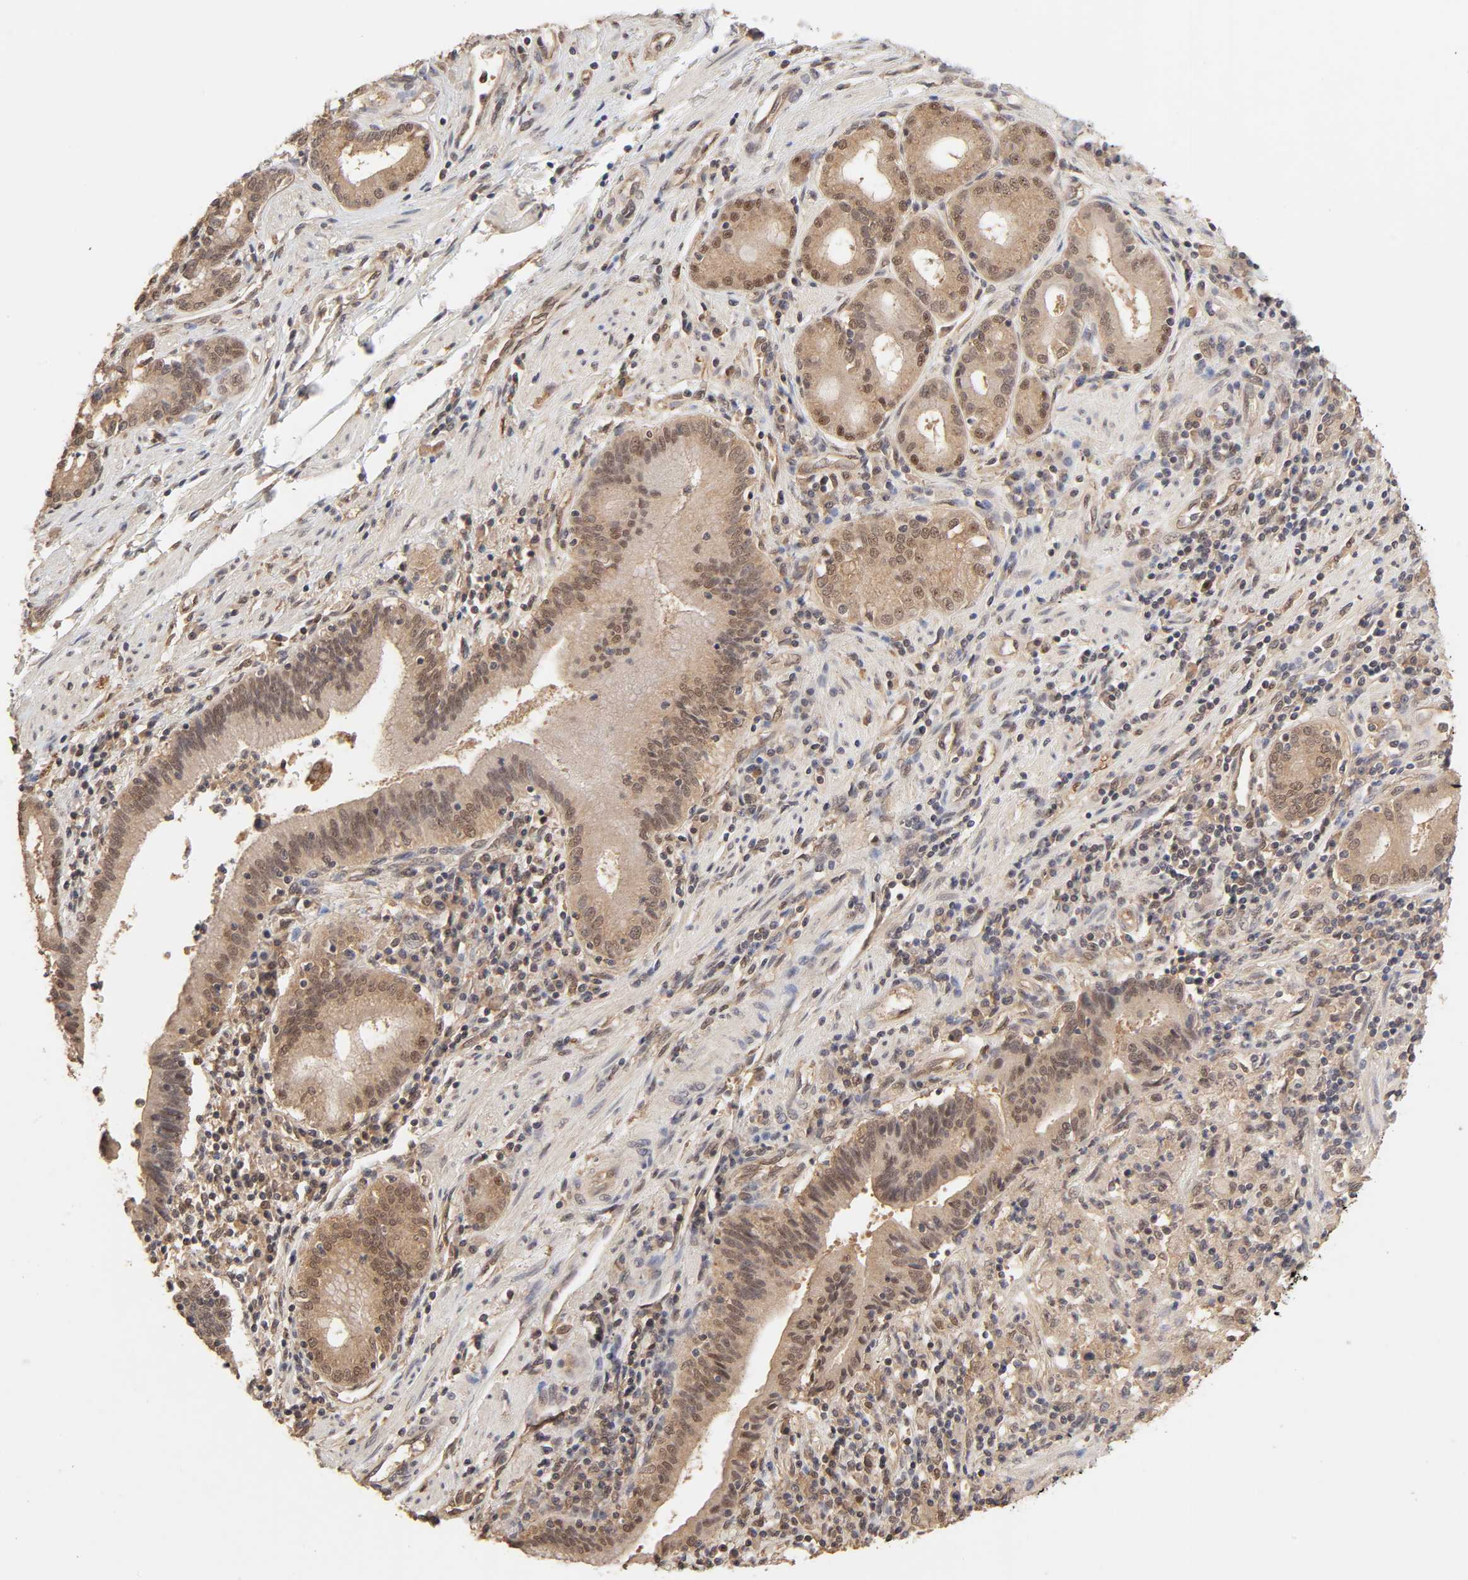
{"staining": {"intensity": "moderate", "quantity": ">75%", "location": "cytoplasmic/membranous"}, "tissue": "pancreatic cancer", "cell_type": "Tumor cells", "image_type": "cancer", "snomed": [{"axis": "morphology", "description": "Adenocarcinoma, NOS"}, {"axis": "topography", "description": "Pancreas"}], "caption": "Immunohistochemistry (DAB (3,3'-diaminobenzidine)) staining of adenocarcinoma (pancreatic) displays moderate cytoplasmic/membranous protein staining in about >75% of tumor cells. (Brightfield microscopy of DAB IHC at high magnification).", "gene": "MAPK1", "patient": {"sex": "female", "age": 48}}